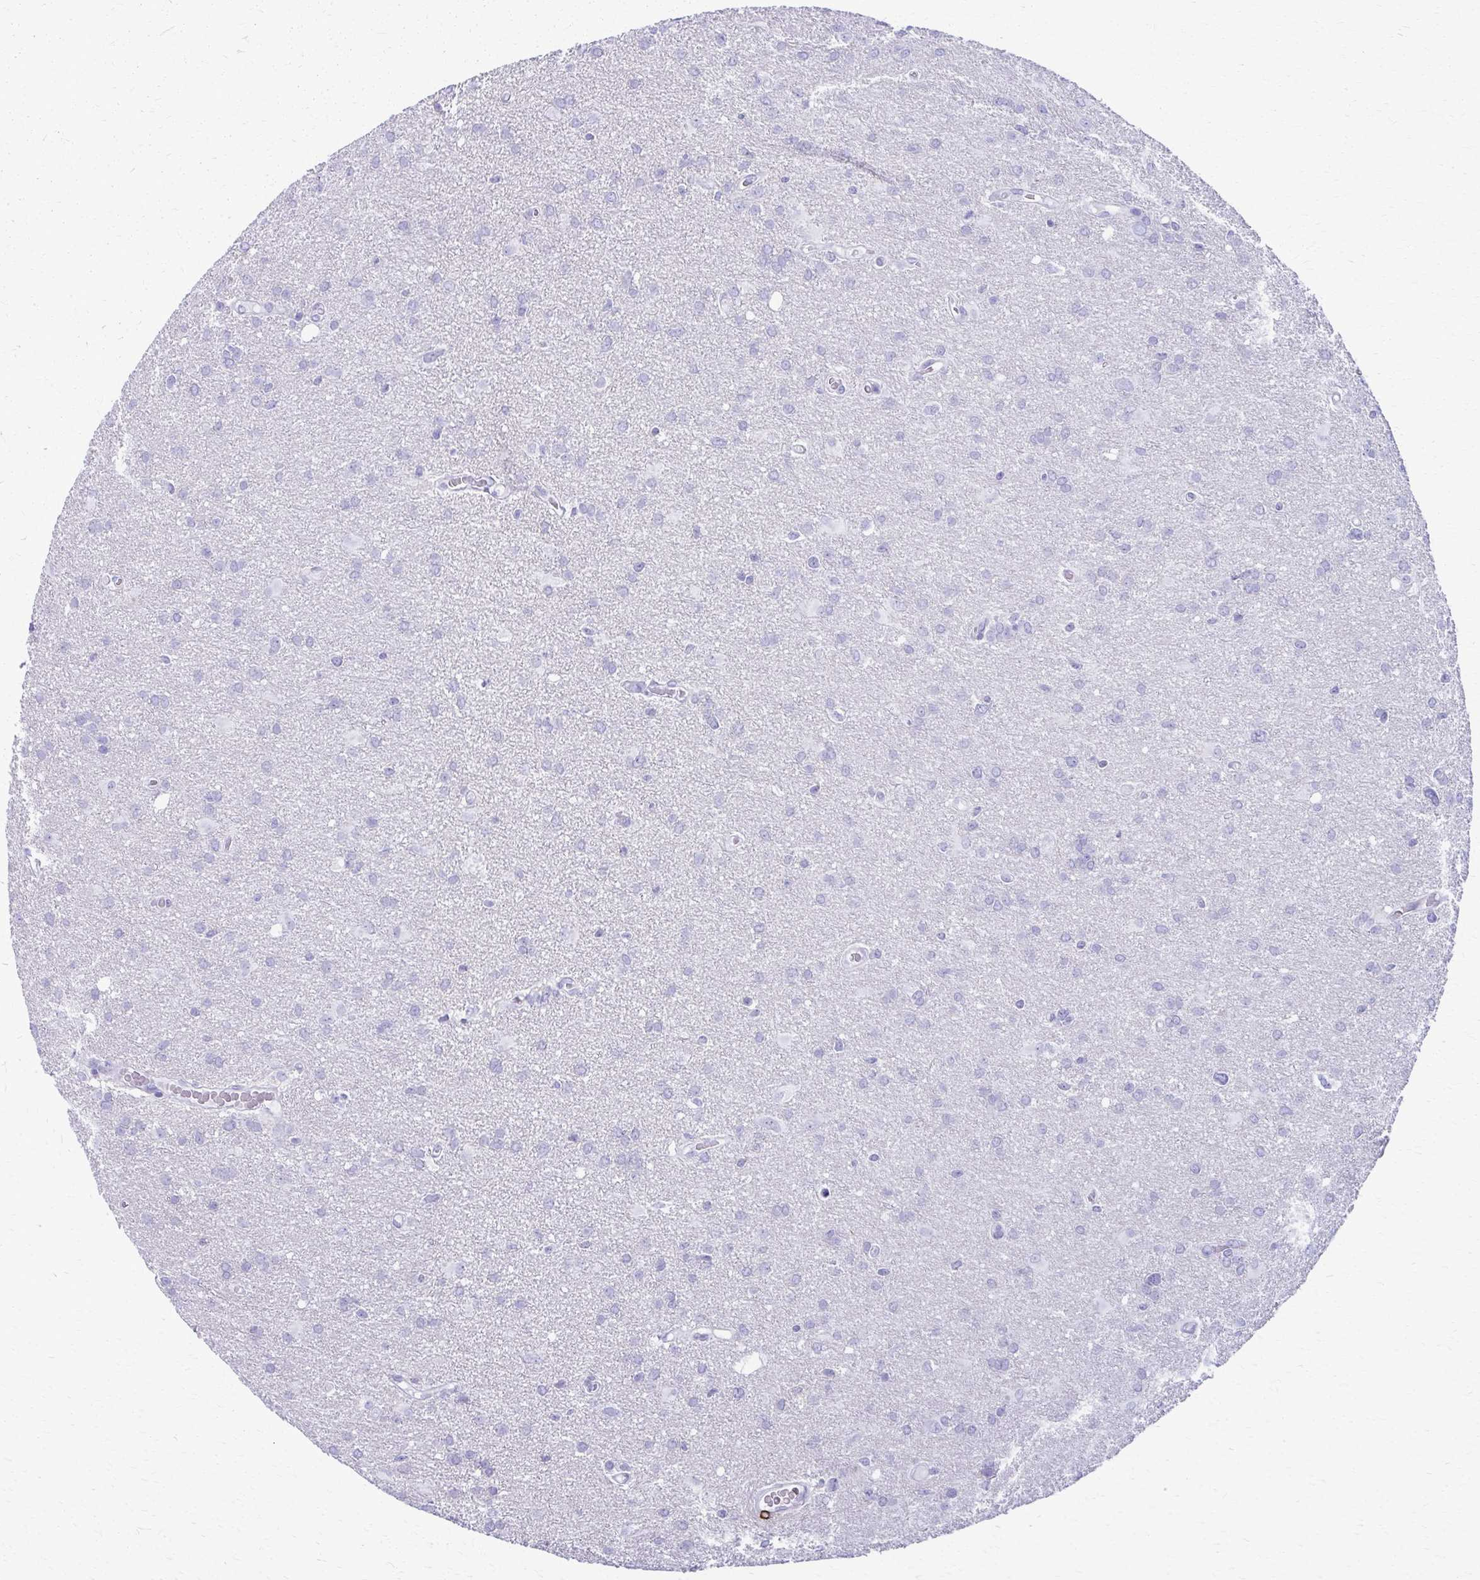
{"staining": {"intensity": "negative", "quantity": "none", "location": "none"}, "tissue": "glioma", "cell_type": "Tumor cells", "image_type": "cancer", "snomed": [{"axis": "morphology", "description": "Glioma, malignant, High grade"}, {"axis": "topography", "description": "Brain"}], "caption": "High power microscopy histopathology image of an immunohistochemistry histopathology image of glioma, revealing no significant expression in tumor cells.", "gene": "ACSM2B", "patient": {"sex": "male", "age": 53}}